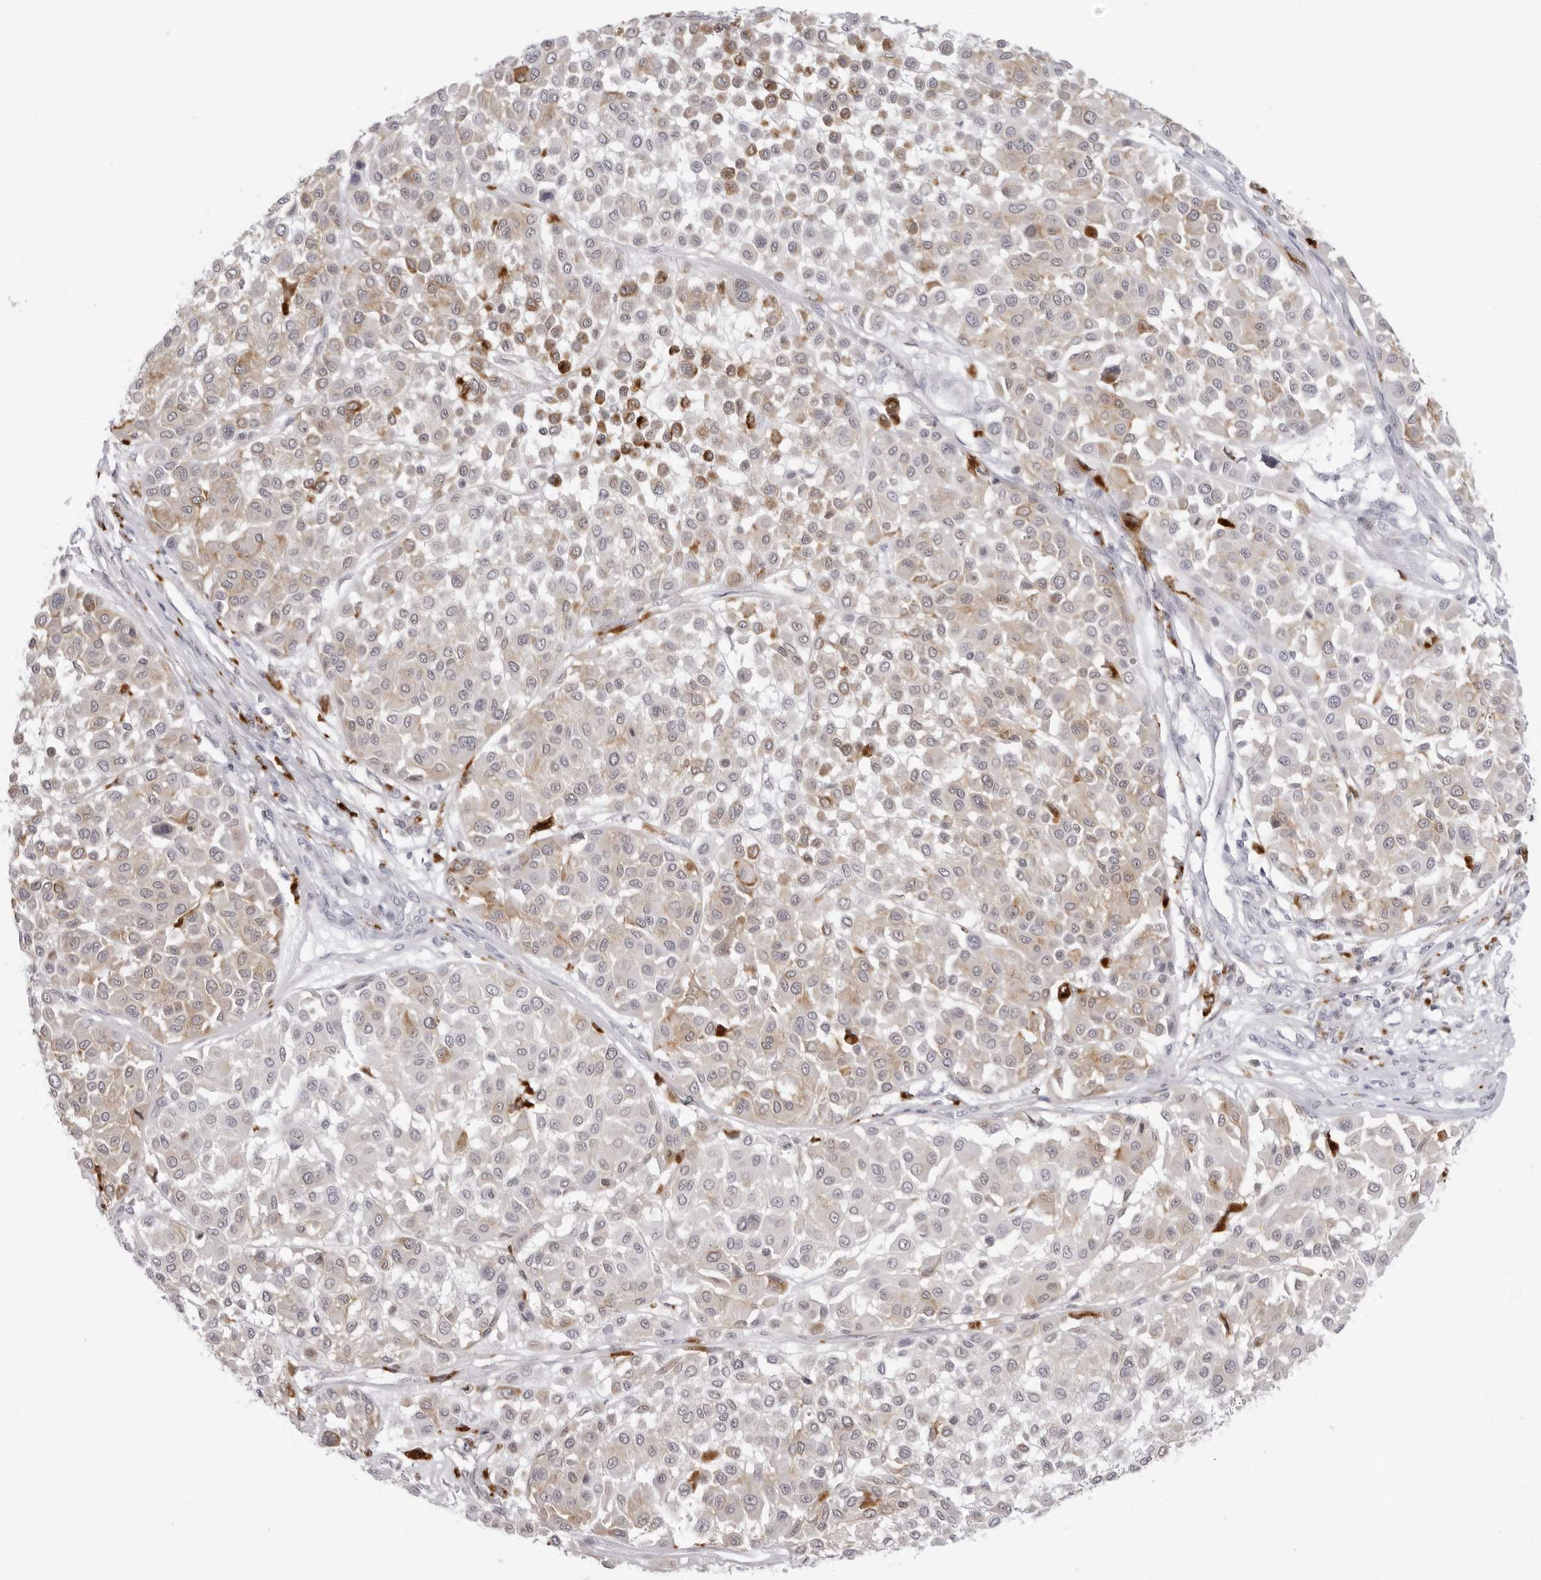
{"staining": {"intensity": "moderate", "quantity": "25%-75%", "location": "cytoplasmic/membranous"}, "tissue": "melanoma", "cell_type": "Tumor cells", "image_type": "cancer", "snomed": [{"axis": "morphology", "description": "Malignant melanoma, Metastatic site"}, {"axis": "topography", "description": "Soft tissue"}], "caption": "Malignant melanoma (metastatic site) stained with a protein marker demonstrates moderate staining in tumor cells.", "gene": "IL25", "patient": {"sex": "male", "age": 41}}